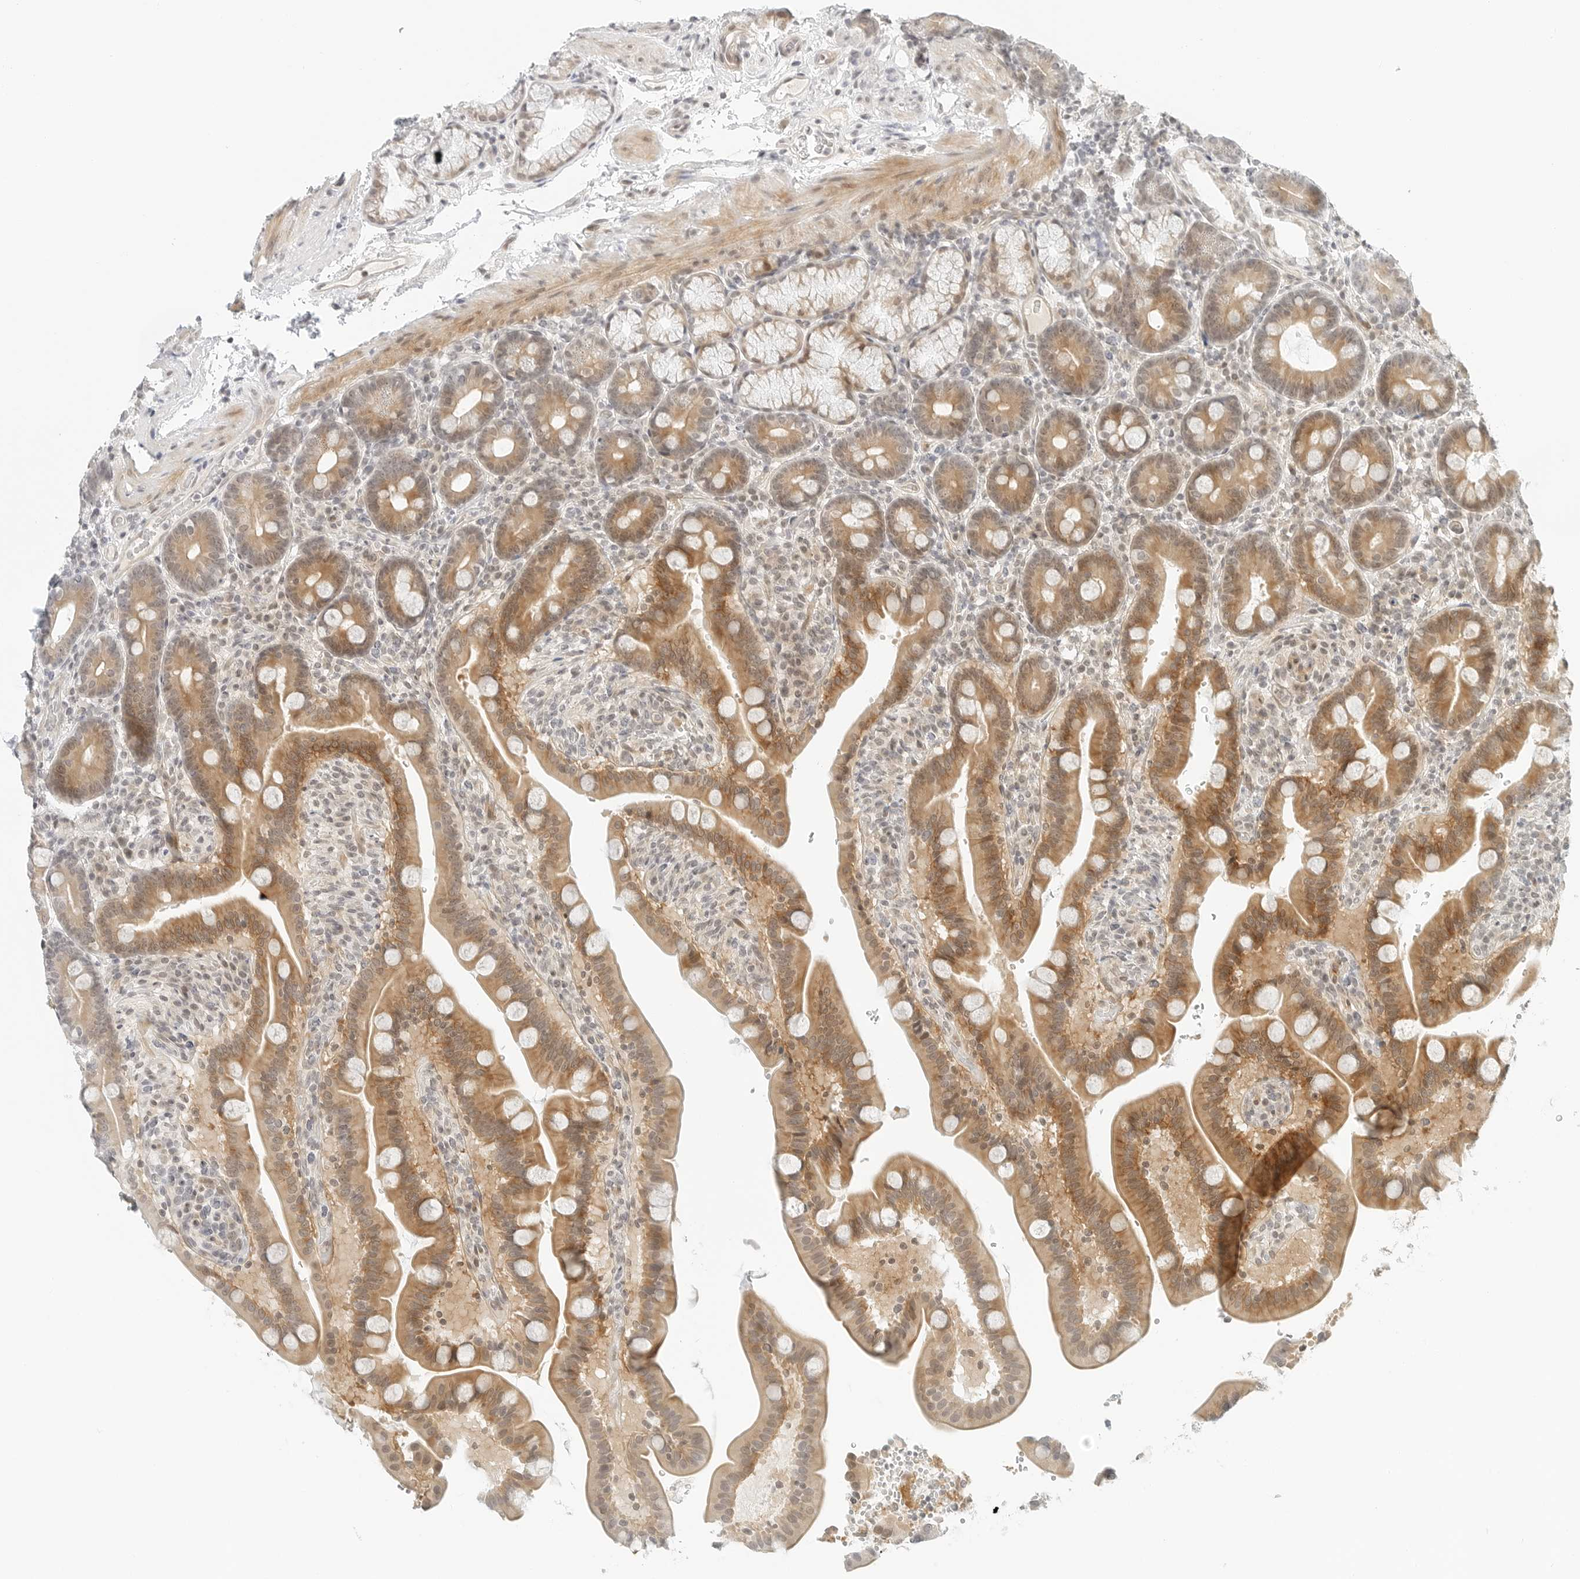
{"staining": {"intensity": "moderate", "quantity": ">75%", "location": "cytoplasmic/membranous"}, "tissue": "duodenum", "cell_type": "Glandular cells", "image_type": "normal", "snomed": [{"axis": "morphology", "description": "Normal tissue, NOS"}, {"axis": "topography", "description": "Duodenum"}], "caption": "Immunohistochemistry (IHC) of normal duodenum shows medium levels of moderate cytoplasmic/membranous positivity in about >75% of glandular cells. The protein is stained brown, and the nuclei are stained in blue (DAB IHC with brightfield microscopy, high magnification).", "gene": "NEO1", "patient": {"sex": "male", "age": 54}}